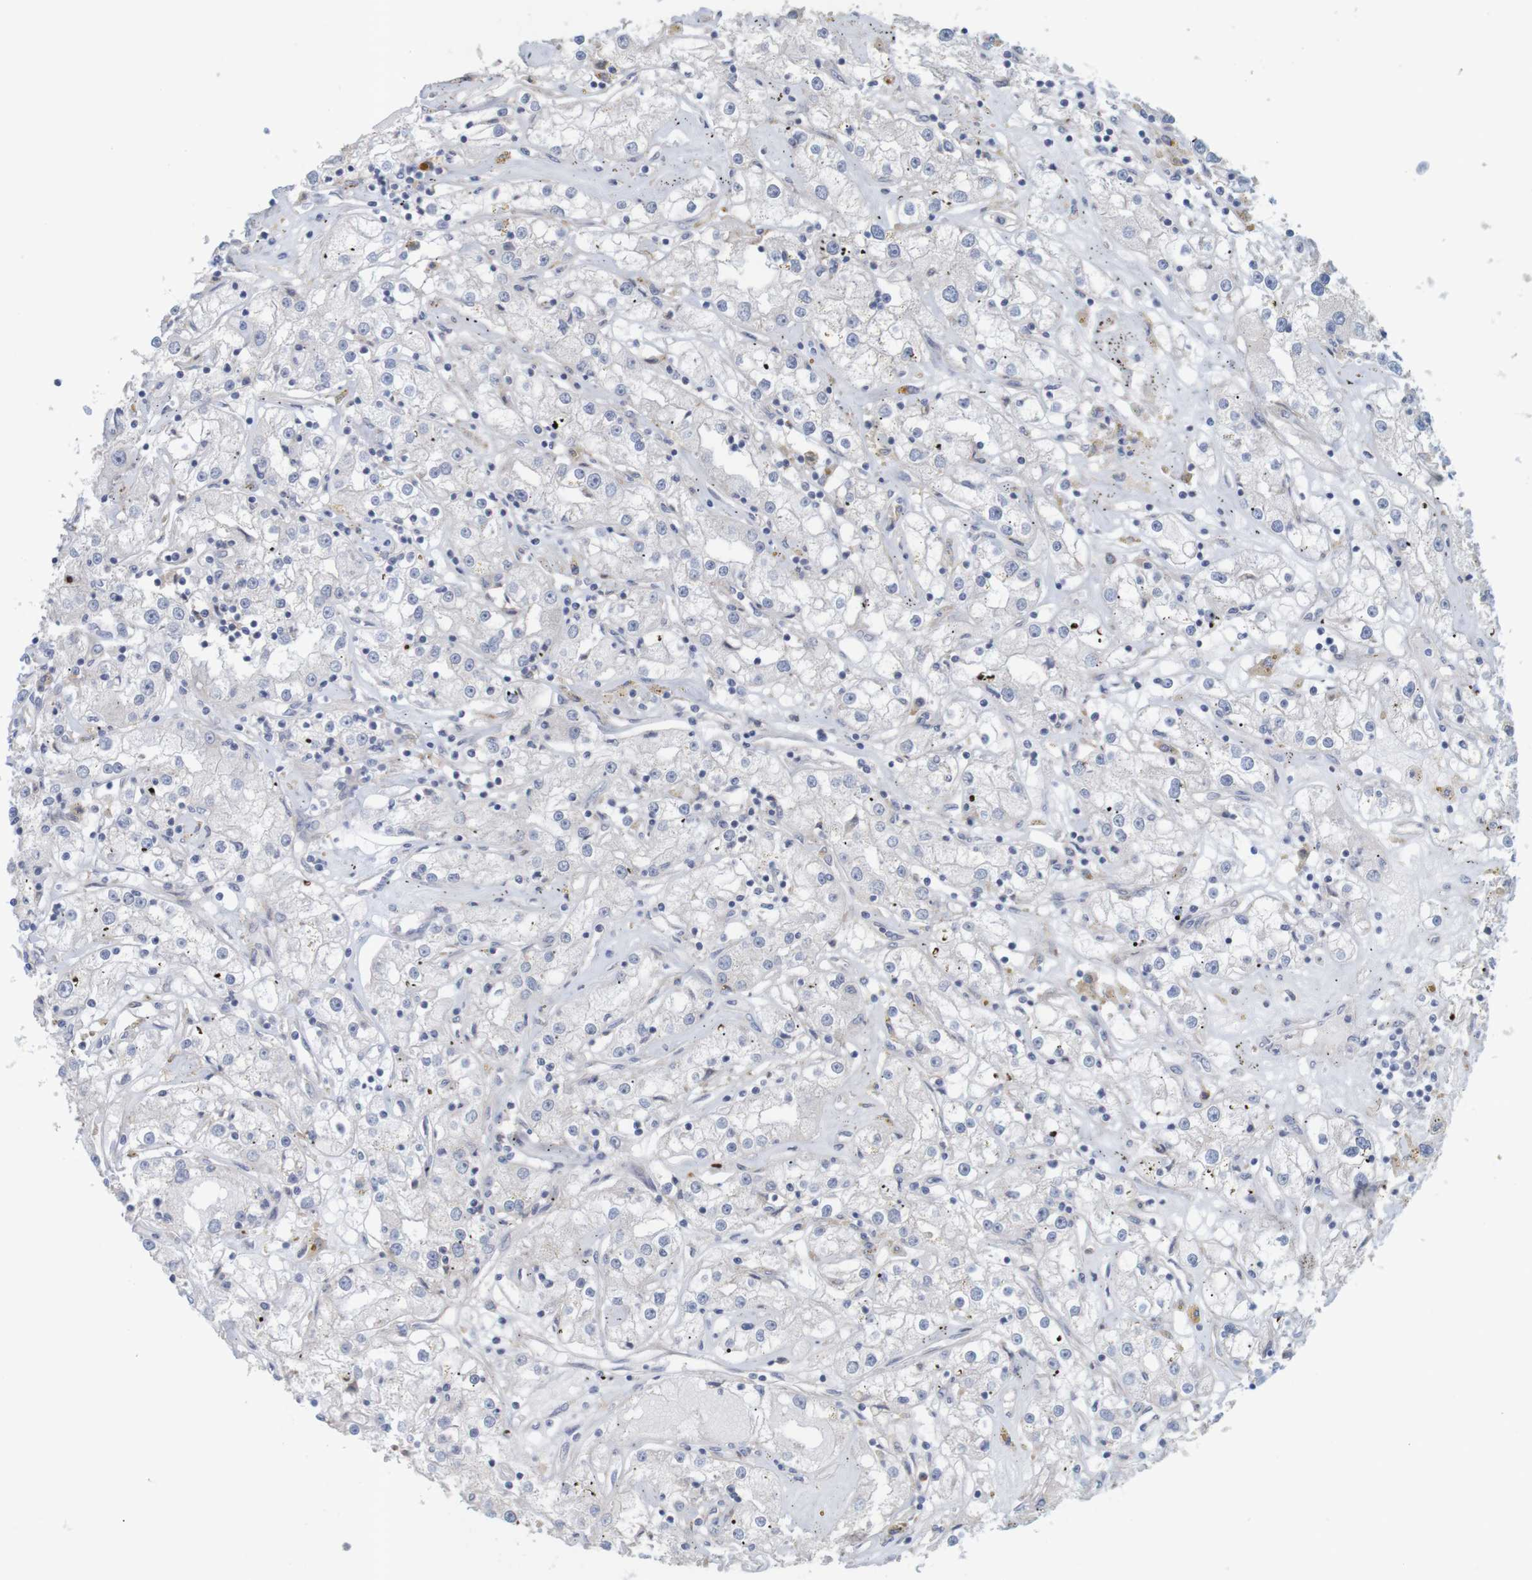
{"staining": {"intensity": "negative", "quantity": "none", "location": "none"}, "tissue": "renal cancer", "cell_type": "Tumor cells", "image_type": "cancer", "snomed": [{"axis": "morphology", "description": "Adenocarcinoma, NOS"}, {"axis": "topography", "description": "Kidney"}], "caption": "Tumor cells are negative for brown protein staining in renal cancer (adenocarcinoma). (DAB immunohistochemistry with hematoxylin counter stain).", "gene": "KRT23", "patient": {"sex": "male", "age": 56}}